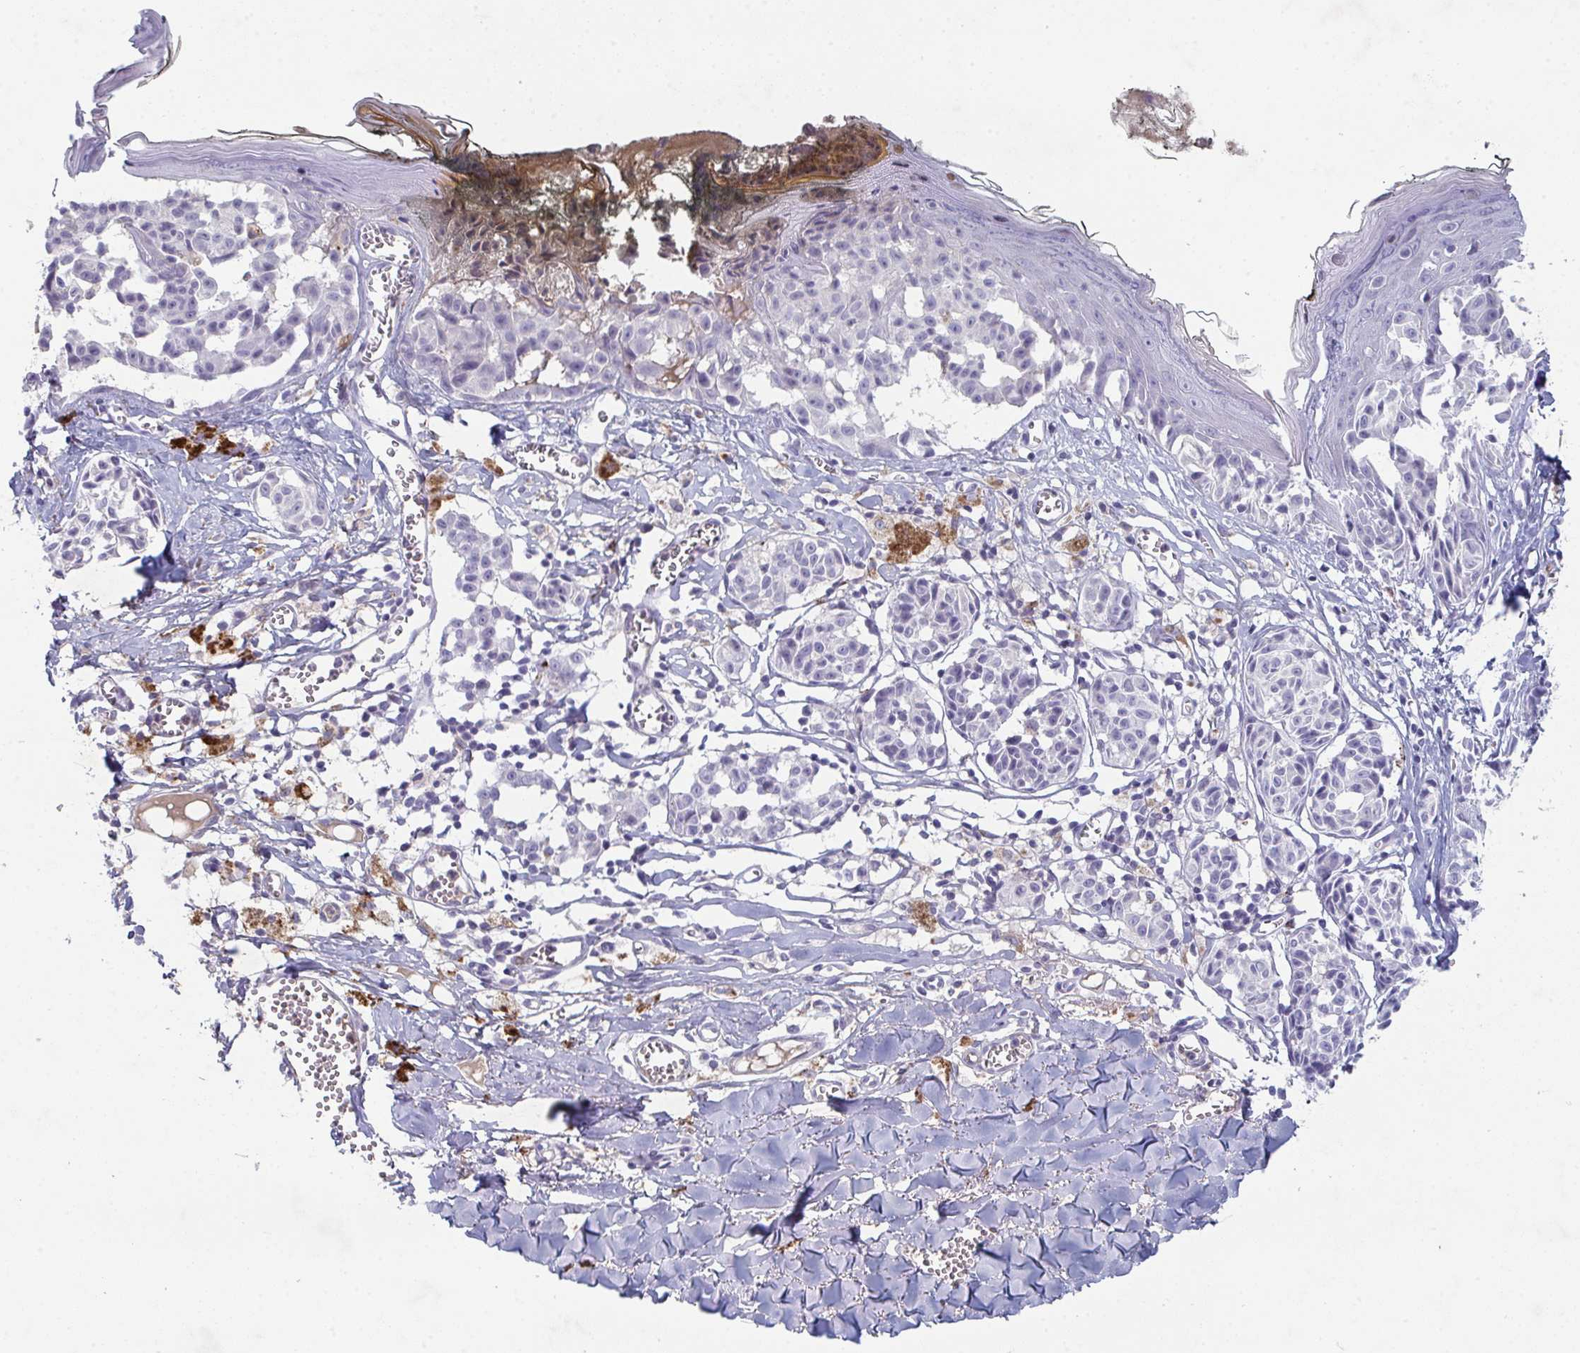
{"staining": {"intensity": "negative", "quantity": "none", "location": "none"}, "tissue": "melanoma", "cell_type": "Tumor cells", "image_type": "cancer", "snomed": [{"axis": "morphology", "description": "Malignant melanoma, NOS"}, {"axis": "topography", "description": "Skin"}], "caption": "DAB (3,3'-diaminobenzidine) immunohistochemical staining of human melanoma exhibits no significant staining in tumor cells. The staining is performed using DAB (3,3'-diaminobenzidine) brown chromogen with nuclei counter-stained in using hematoxylin.", "gene": "ADAM21", "patient": {"sex": "female", "age": 43}}